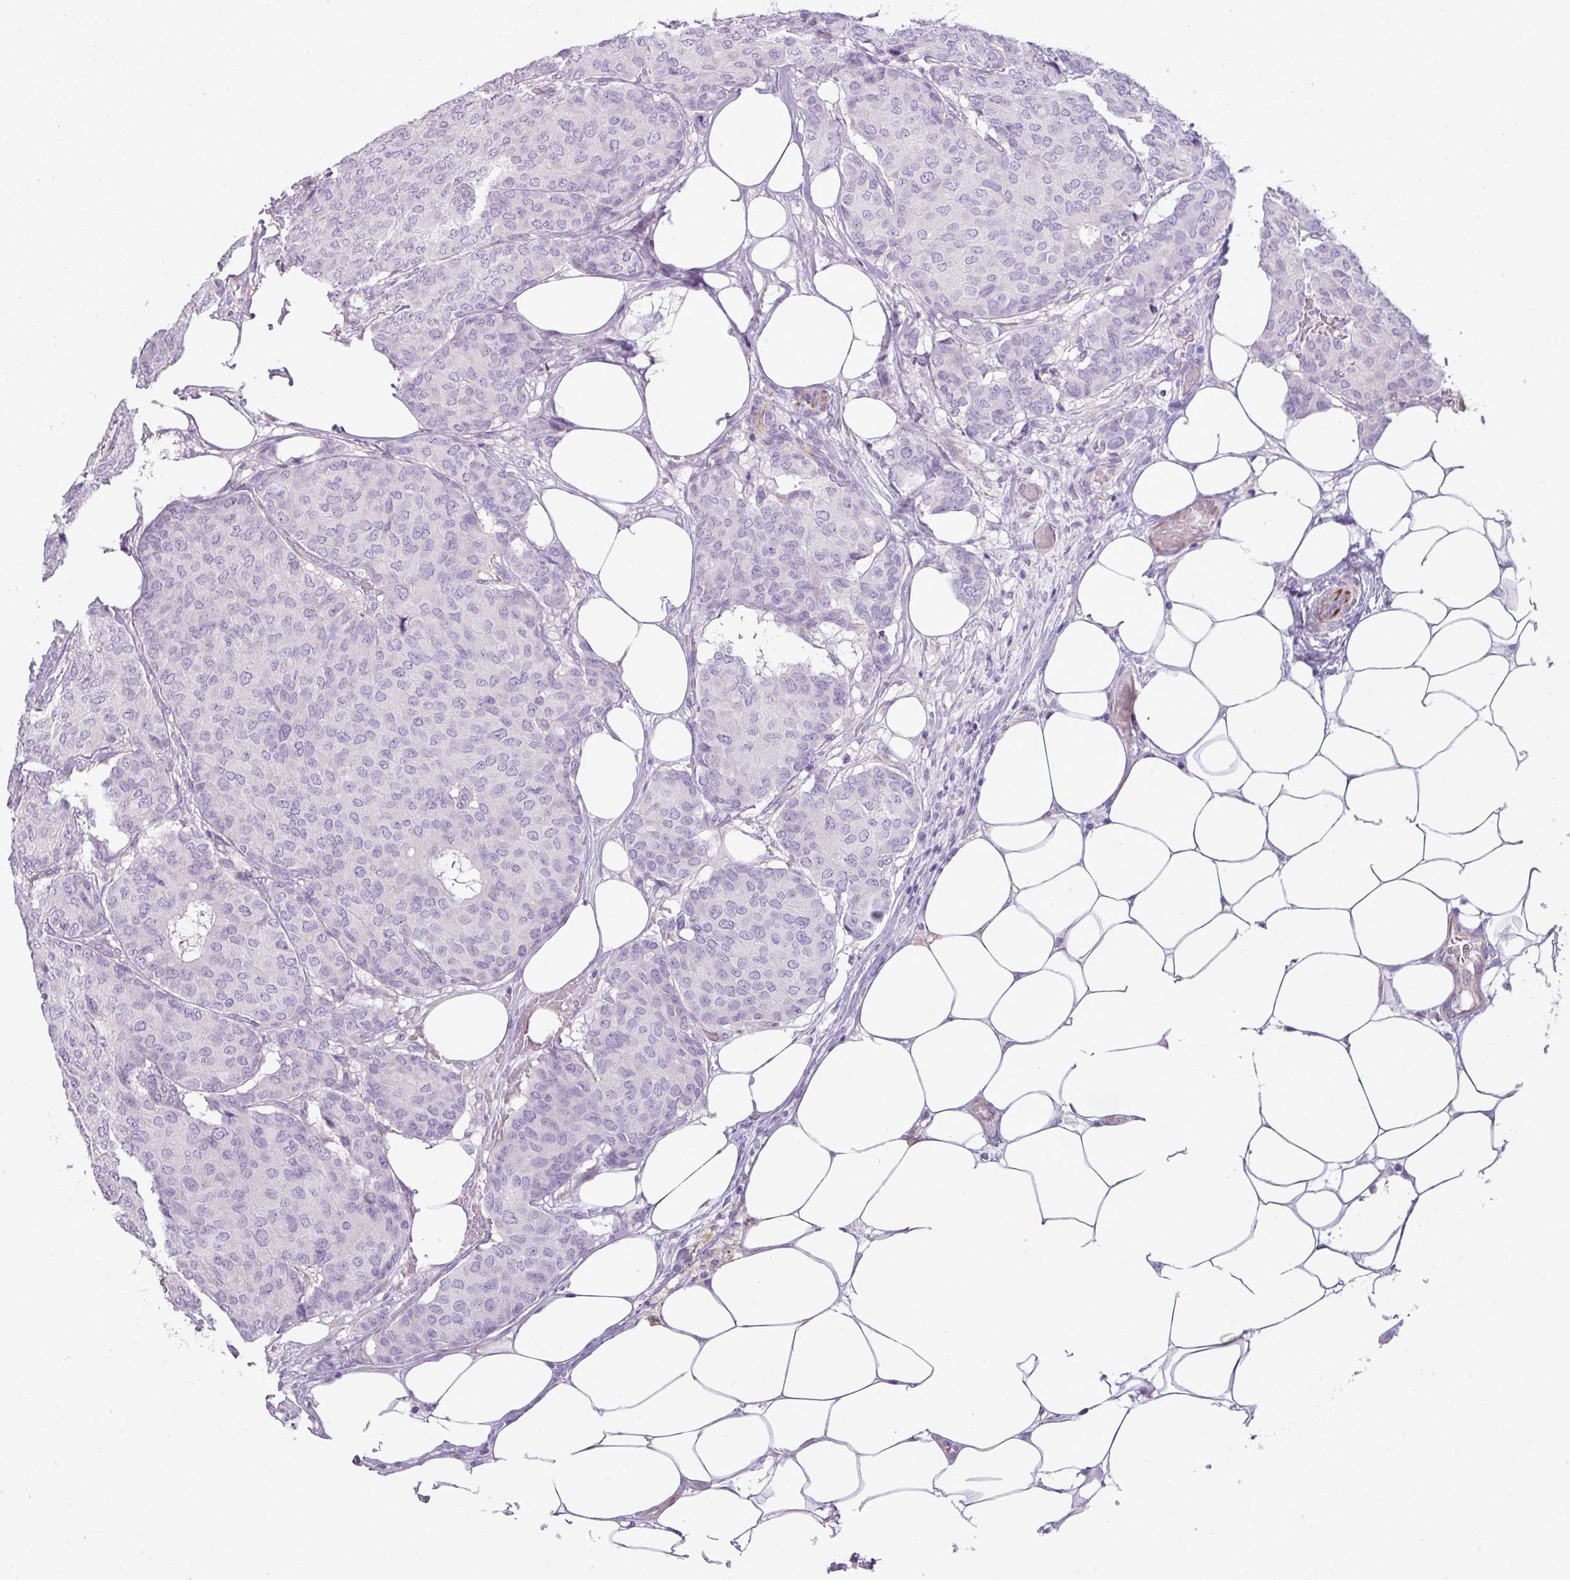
{"staining": {"intensity": "negative", "quantity": "none", "location": "none"}, "tissue": "breast cancer", "cell_type": "Tumor cells", "image_type": "cancer", "snomed": [{"axis": "morphology", "description": "Duct carcinoma"}, {"axis": "topography", "description": "Breast"}], "caption": "IHC of human breast cancer reveals no expression in tumor cells. The staining is performed using DAB (3,3'-diaminobenzidine) brown chromogen with nuclei counter-stained in using hematoxylin.", "gene": "ENSG00000273748", "patient": {"sex": "female", "age": 75}}